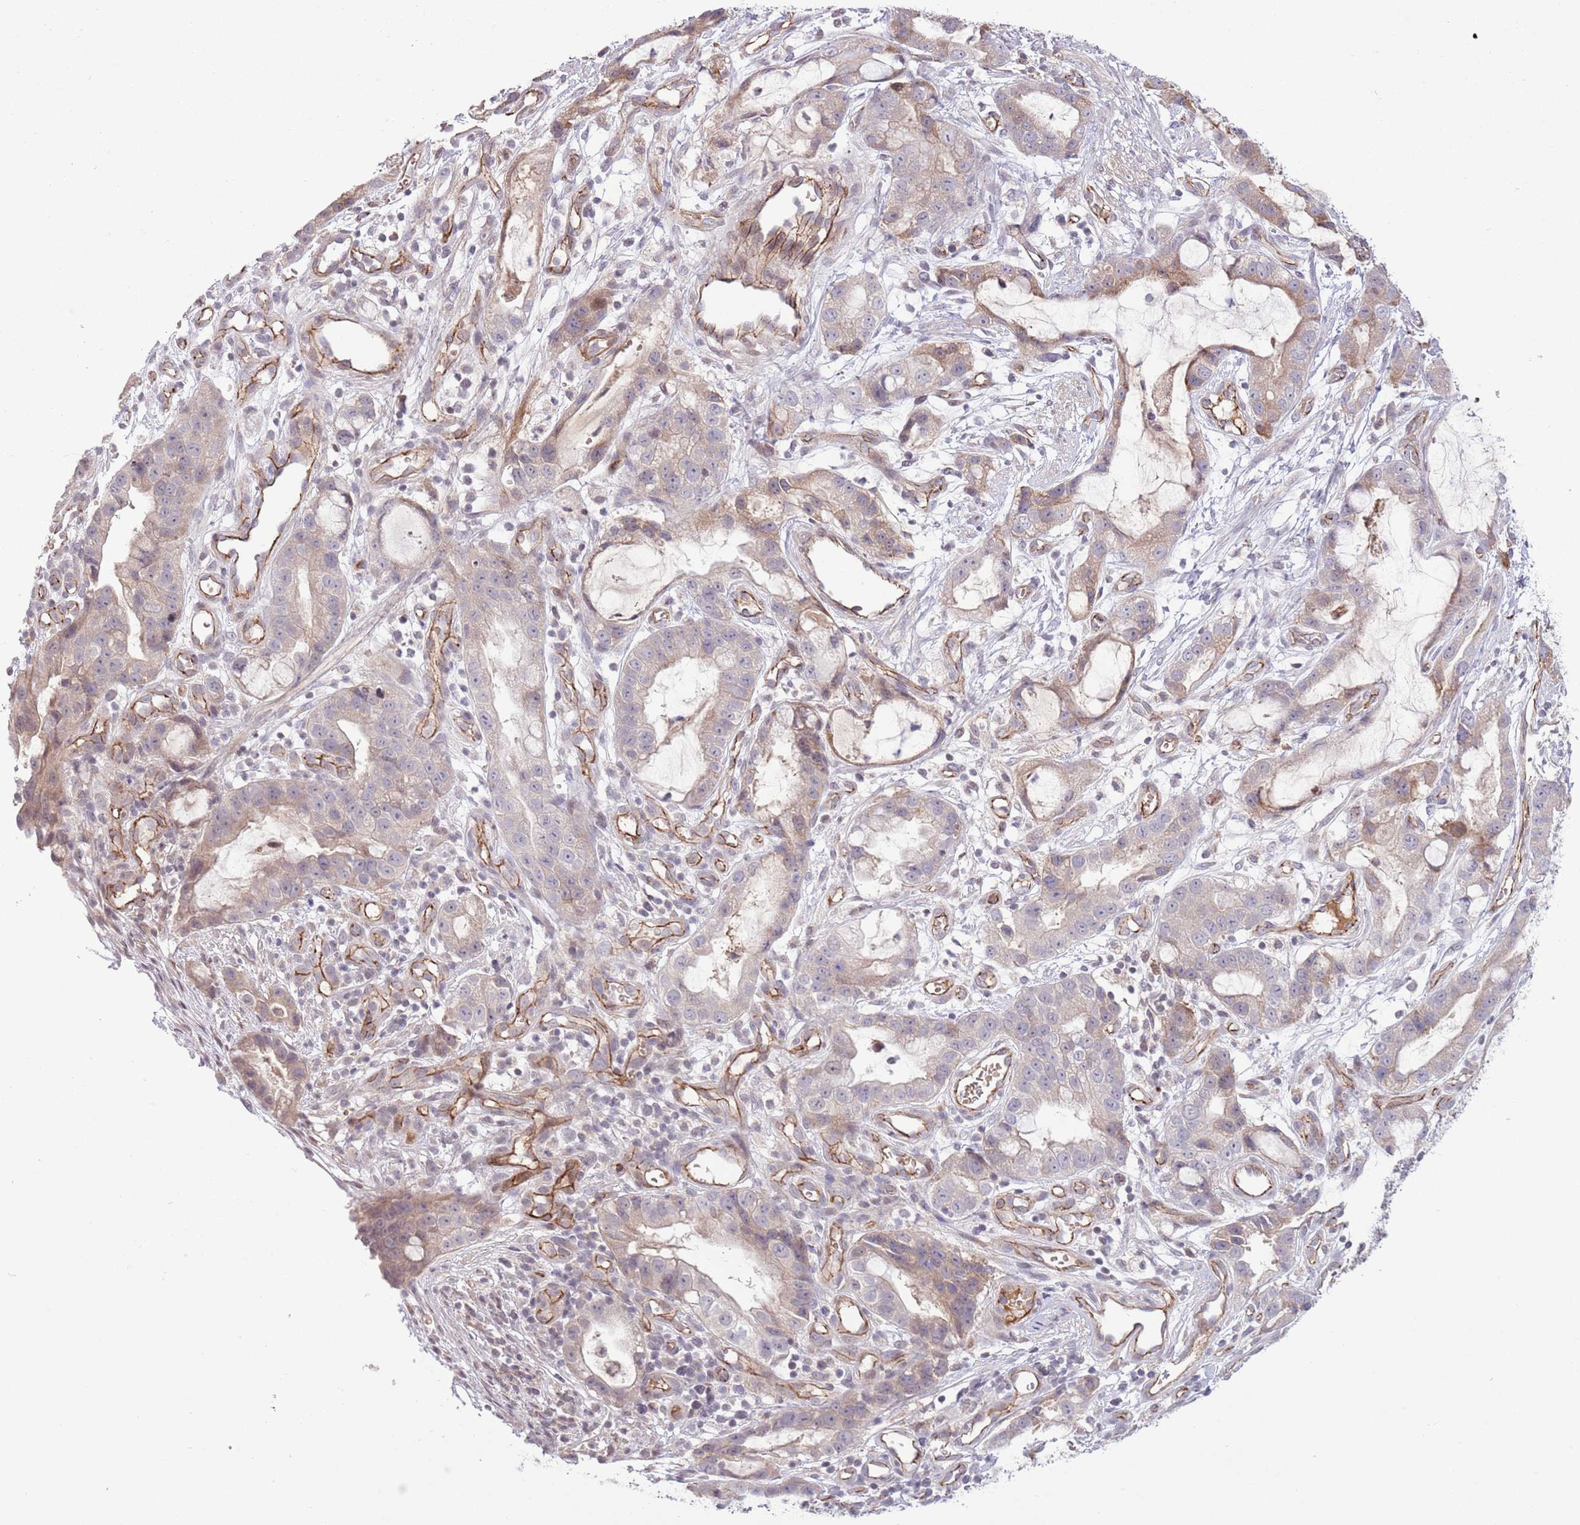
{"staining": {"intensity": "moderate", "quantity": "<25%", "location": "cytoplasmic/membranous"}, "tissue": "stomach cancer", "cell_type": "Tumor cells", "image_type": "cancer", "snomed": [{"axis": "morphology", "description": "Adenocarcinoma, NOS"}, {"axis": "topography", "description": "Stomach"}], "caption": "A brown stain shows moderate cytoplasmic/membranous expression of a protein in stomach adenocarcinoma tumor cells.", "gene": "DPP10", "patient": {"sex": "male", "age": 55}}